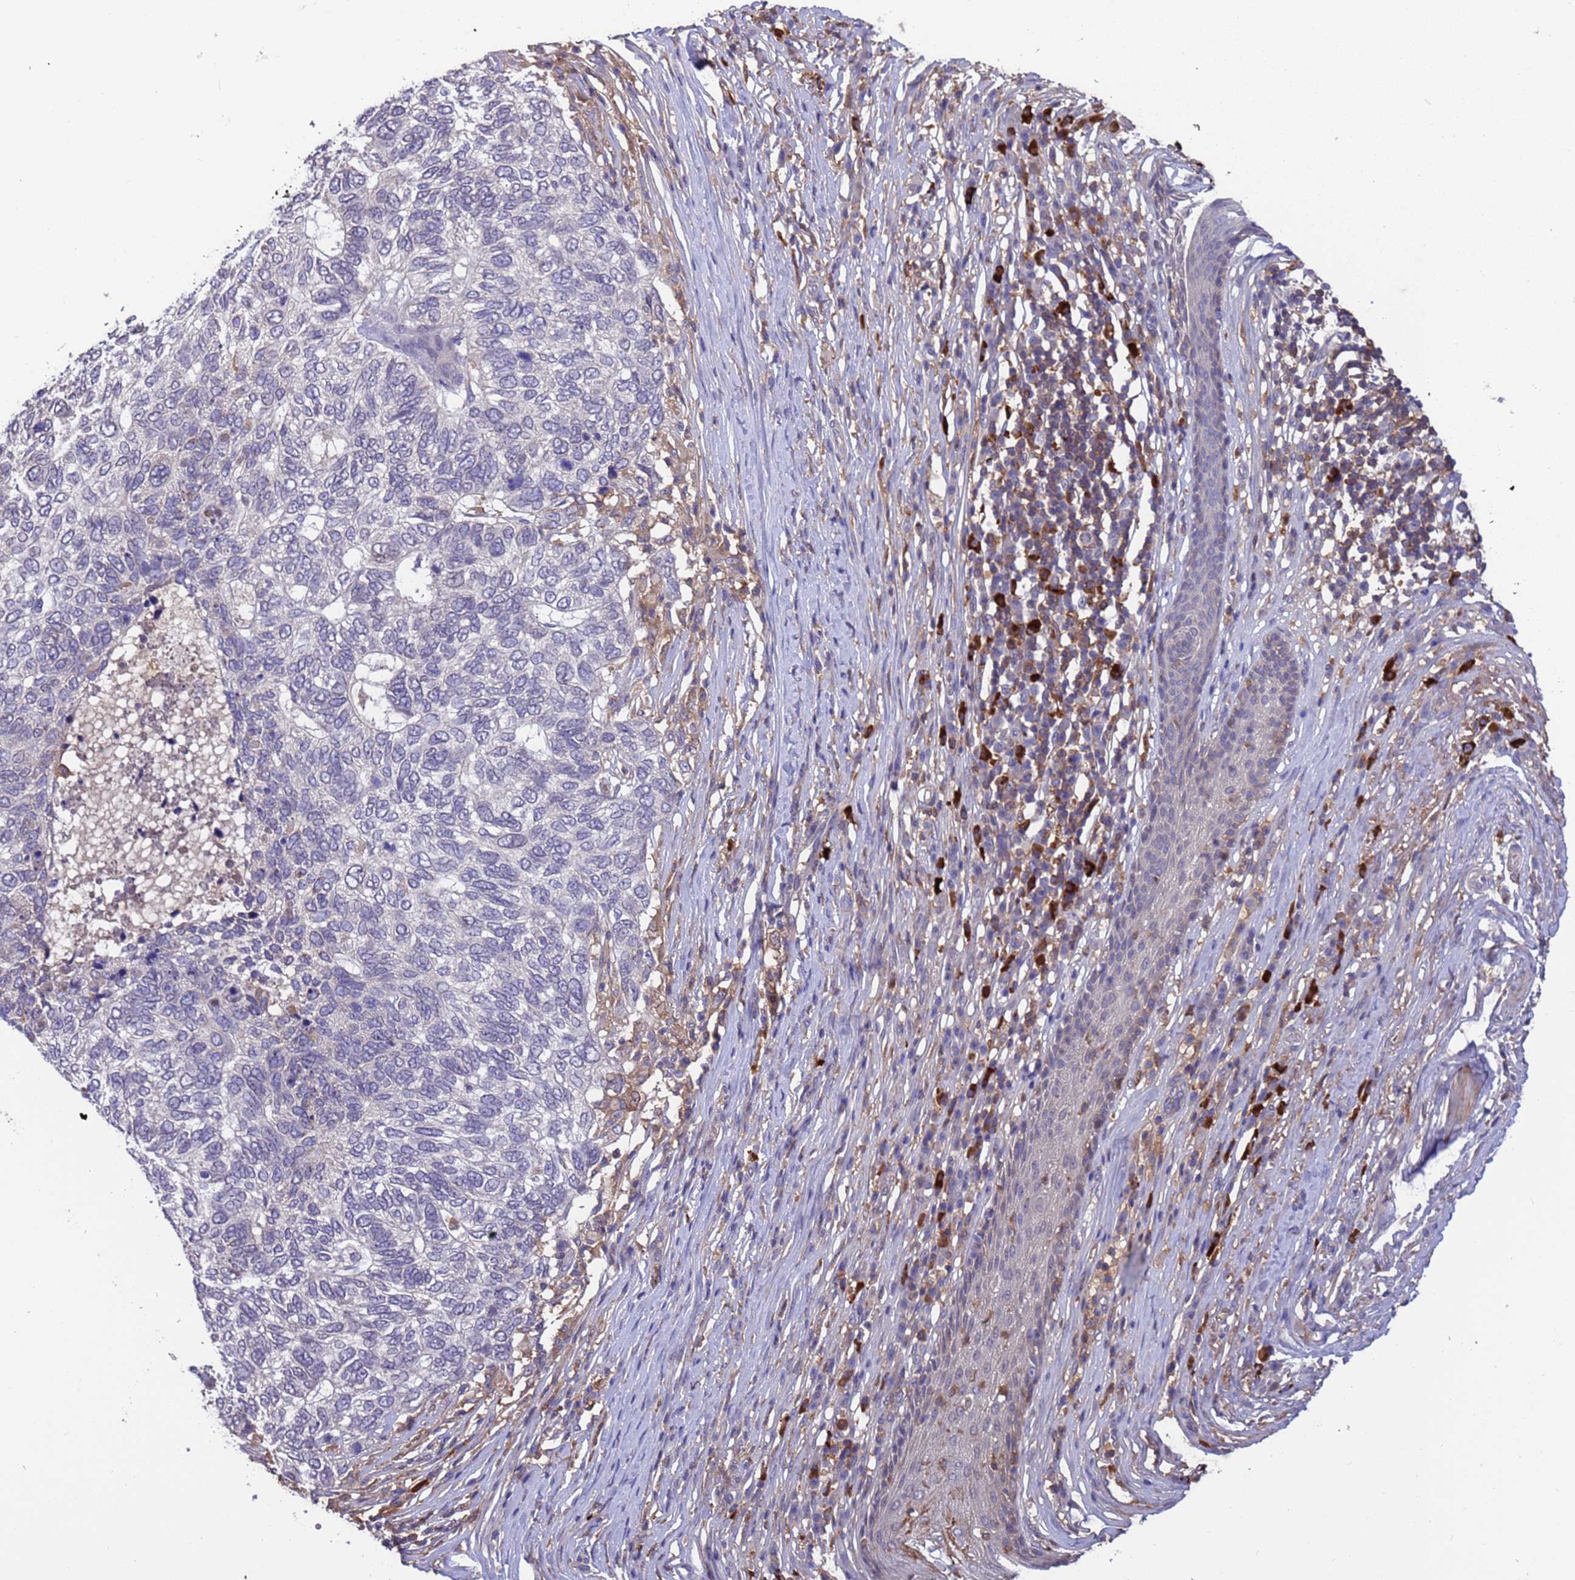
{"staining": {"intensity": "negative", "quantity": "none", "location": "none"}, "tissue": "skin cancer", "cell_type": "Tumor cells", "image_type": "cancer", "snomed": [{"axis": "morphology", "description": "Basal cell carcinoma"}, {"axis": "topography", "description": "Skin"}], "caption": "The image reveals no significant positivity in tumor cells of skin basal cell carcinoma.", "gene": "AMPD3", "patient": {"sex": "female", "age": 65}}